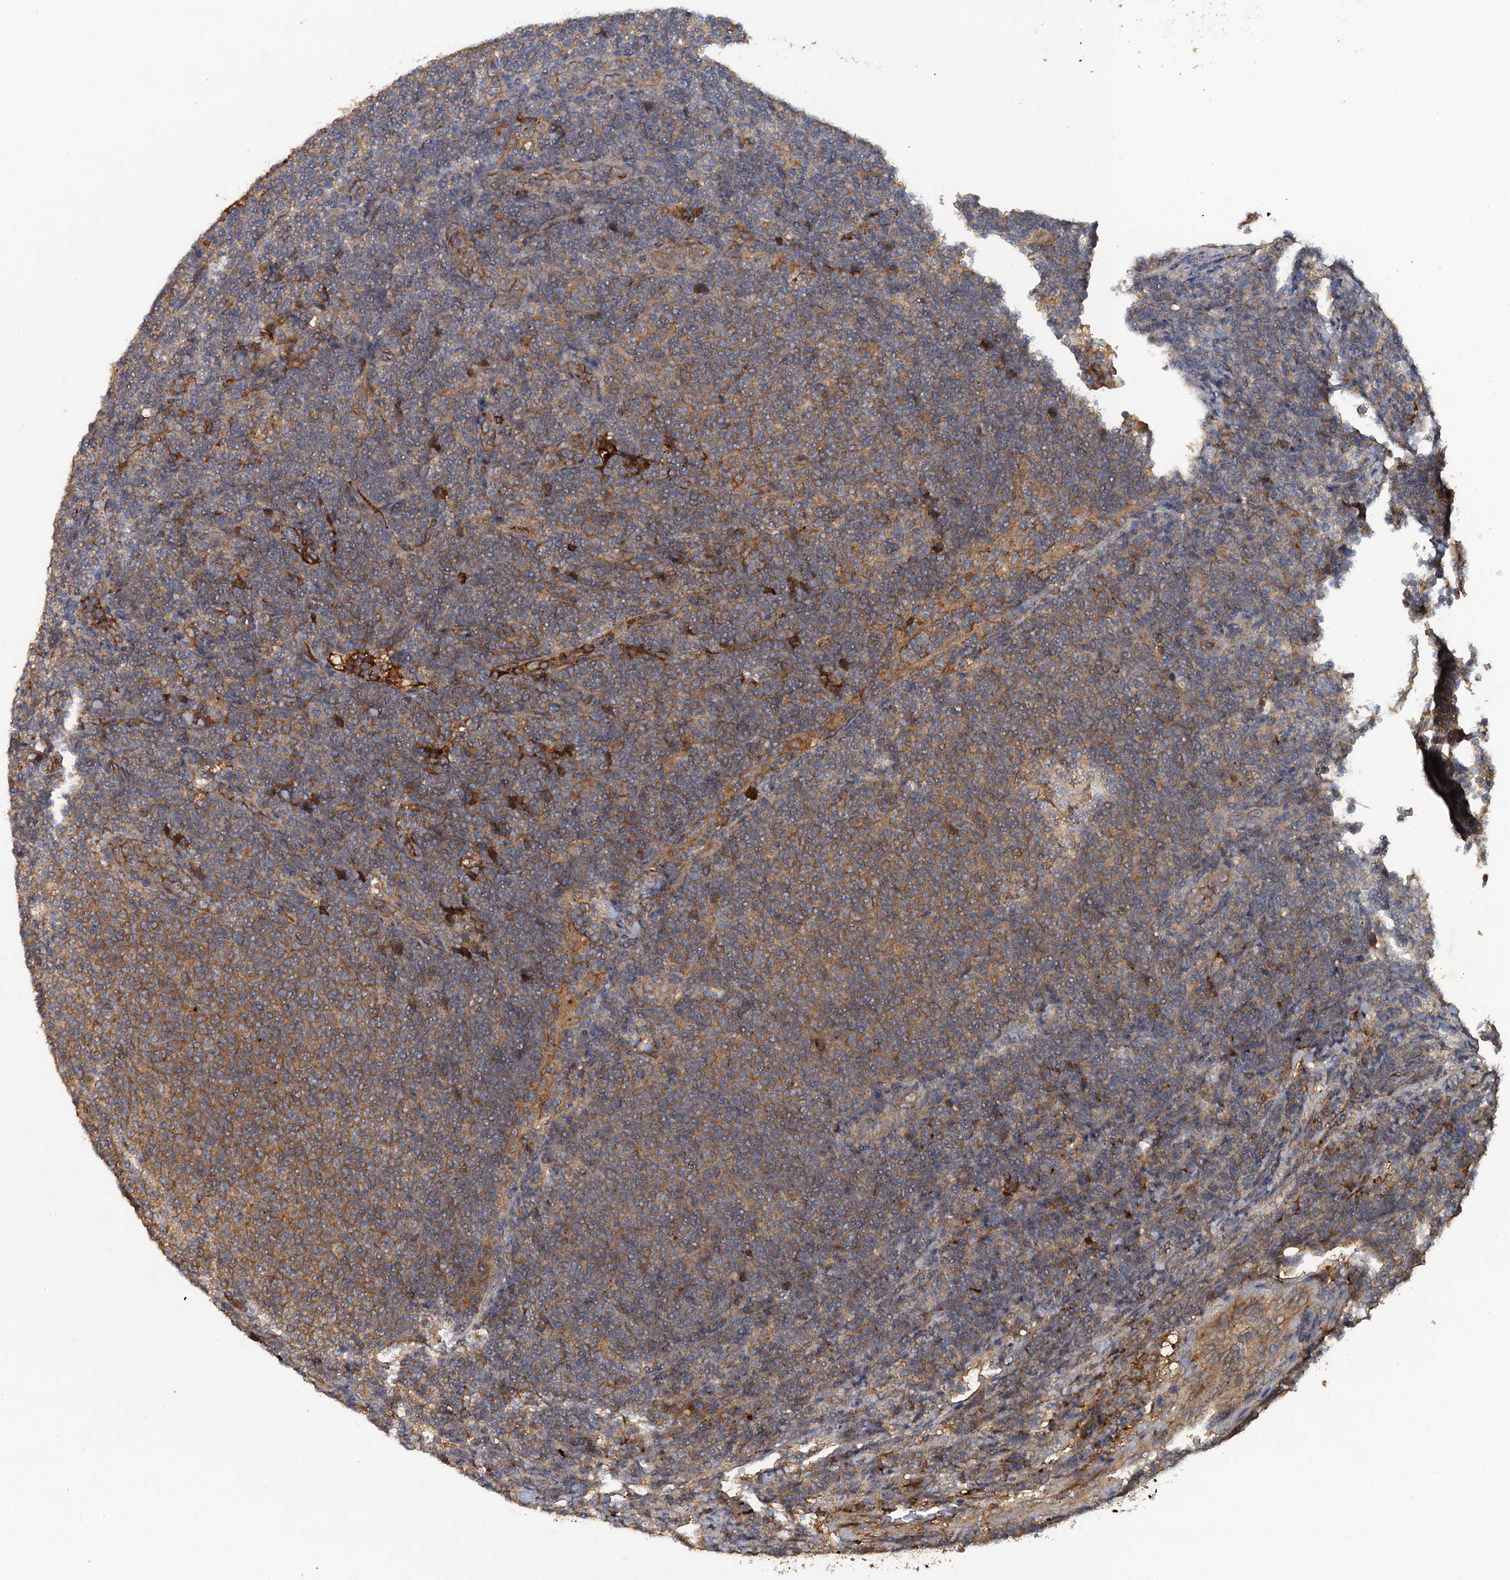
{"staining": {"intensity": "weak", "quantity": "25%-75%", "location": "cytoplasmic/membranous"}, "tissue": "lymphoma", "cell_type": "Tumor cells", "image_type": "cancer", "snomed": [{"axis": "morphology", "description": "Malignant lymphoma, non-Hodgkin's type, Low grade"}, {"axis": "topography", "description": "Lymph node"}], "caption": "Low-grade malignant lymphoma, non-Hodgkin's type stained for a protein (brown) exhibits weak cytoplasmic/membranous positive expression in about 25%-75% of tumor cells.", "gene": "HAPLN3", "patient": {"sex": "male", "age": 66}}